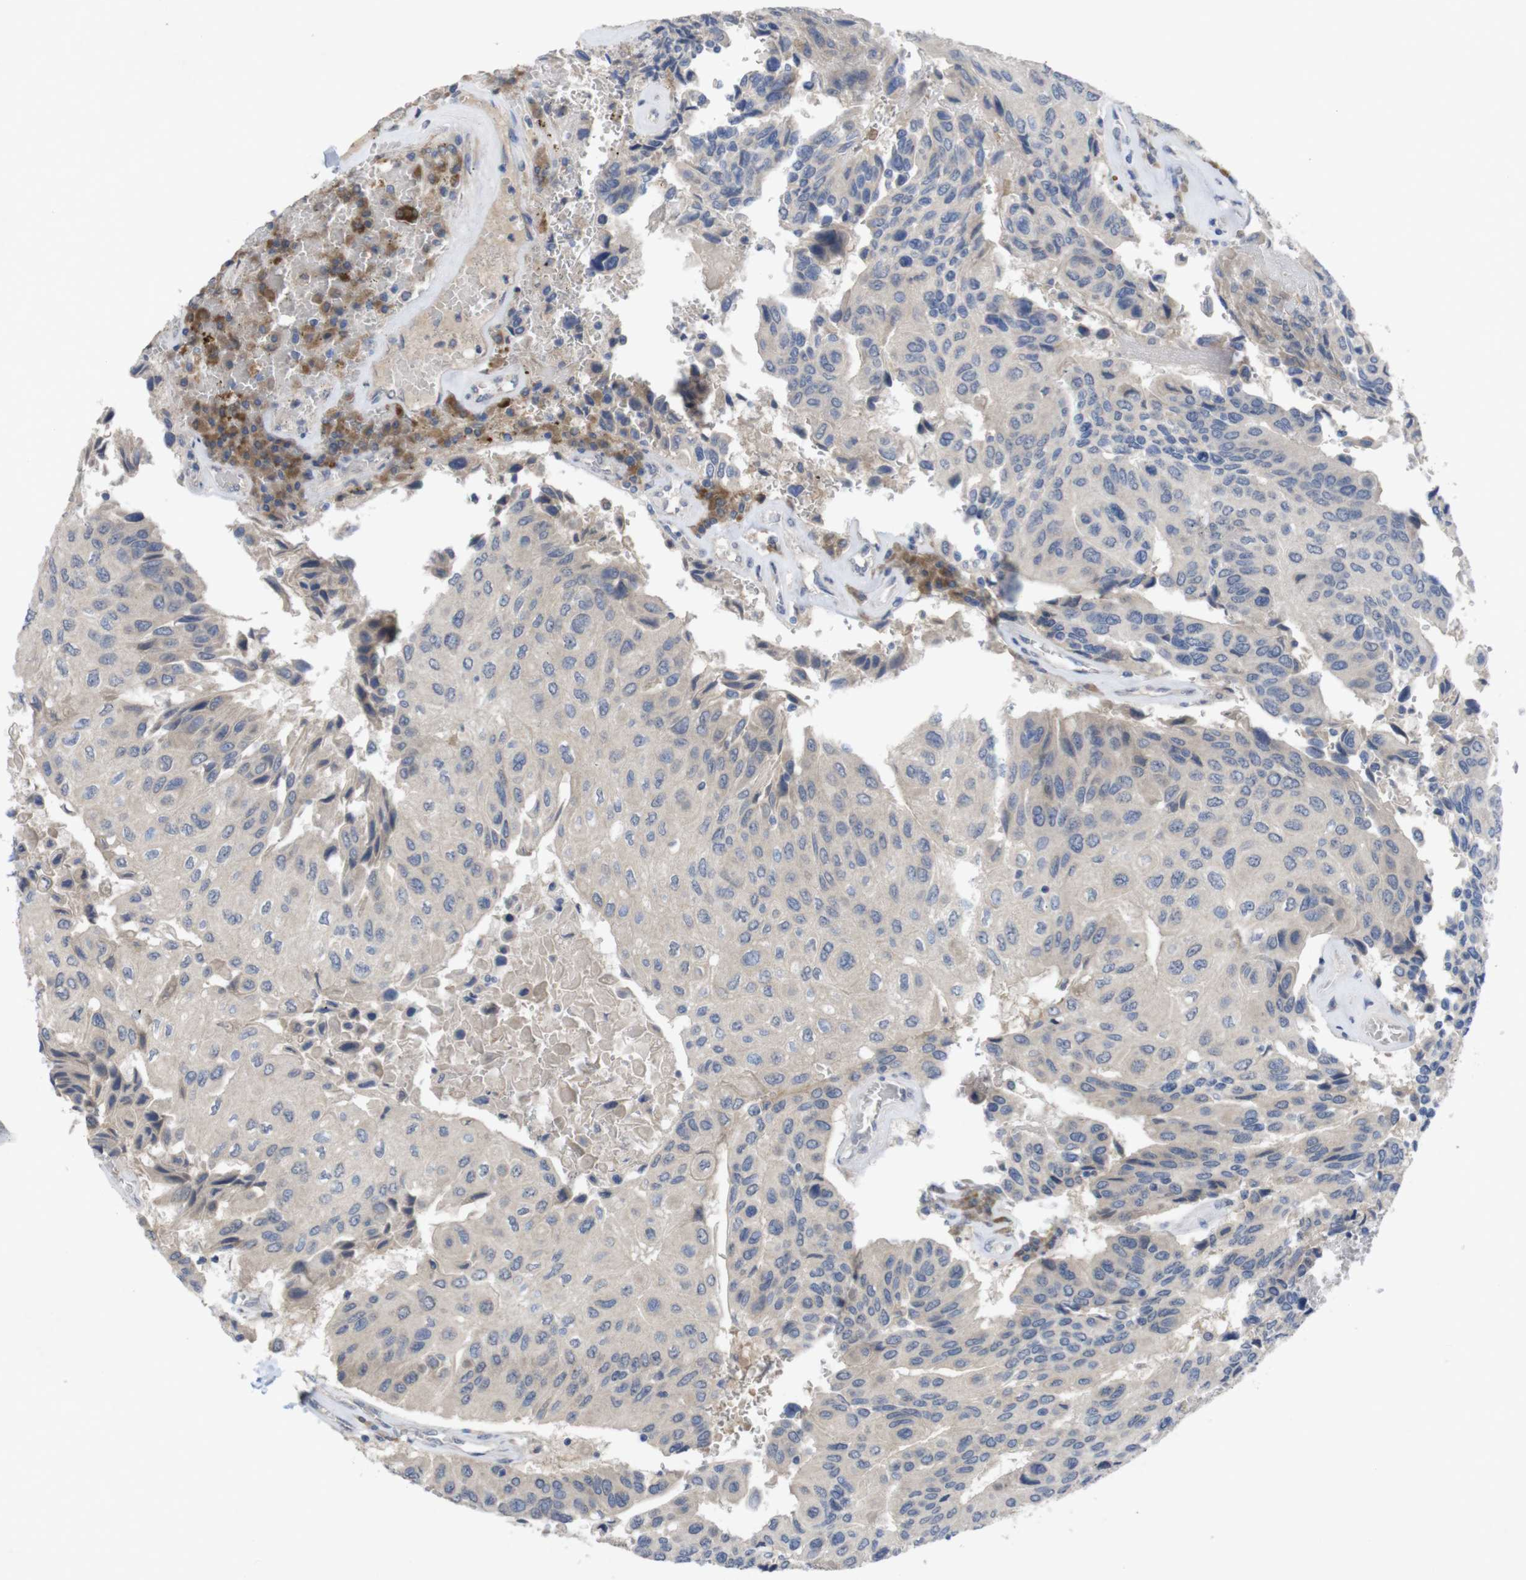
{"staining": {"intensity": "negative", "quantity": "none", "location": "none"}, "tissue": "urothelial cancer", "cell_type": "Tumor cells", "image_type": "cancer", "snomed": [{"axis": "morphology", "description": "Urothelial carcinoma, High grade"}, {"axis": "topography", "description": "Urinary bladder"}], "caption": "IHC of human urothelial cancer displays no staining in tumor cells. Nuclei are stained in blue.", "gene": "BCAR3", "patient": {"sex": "female", "age": 85}}